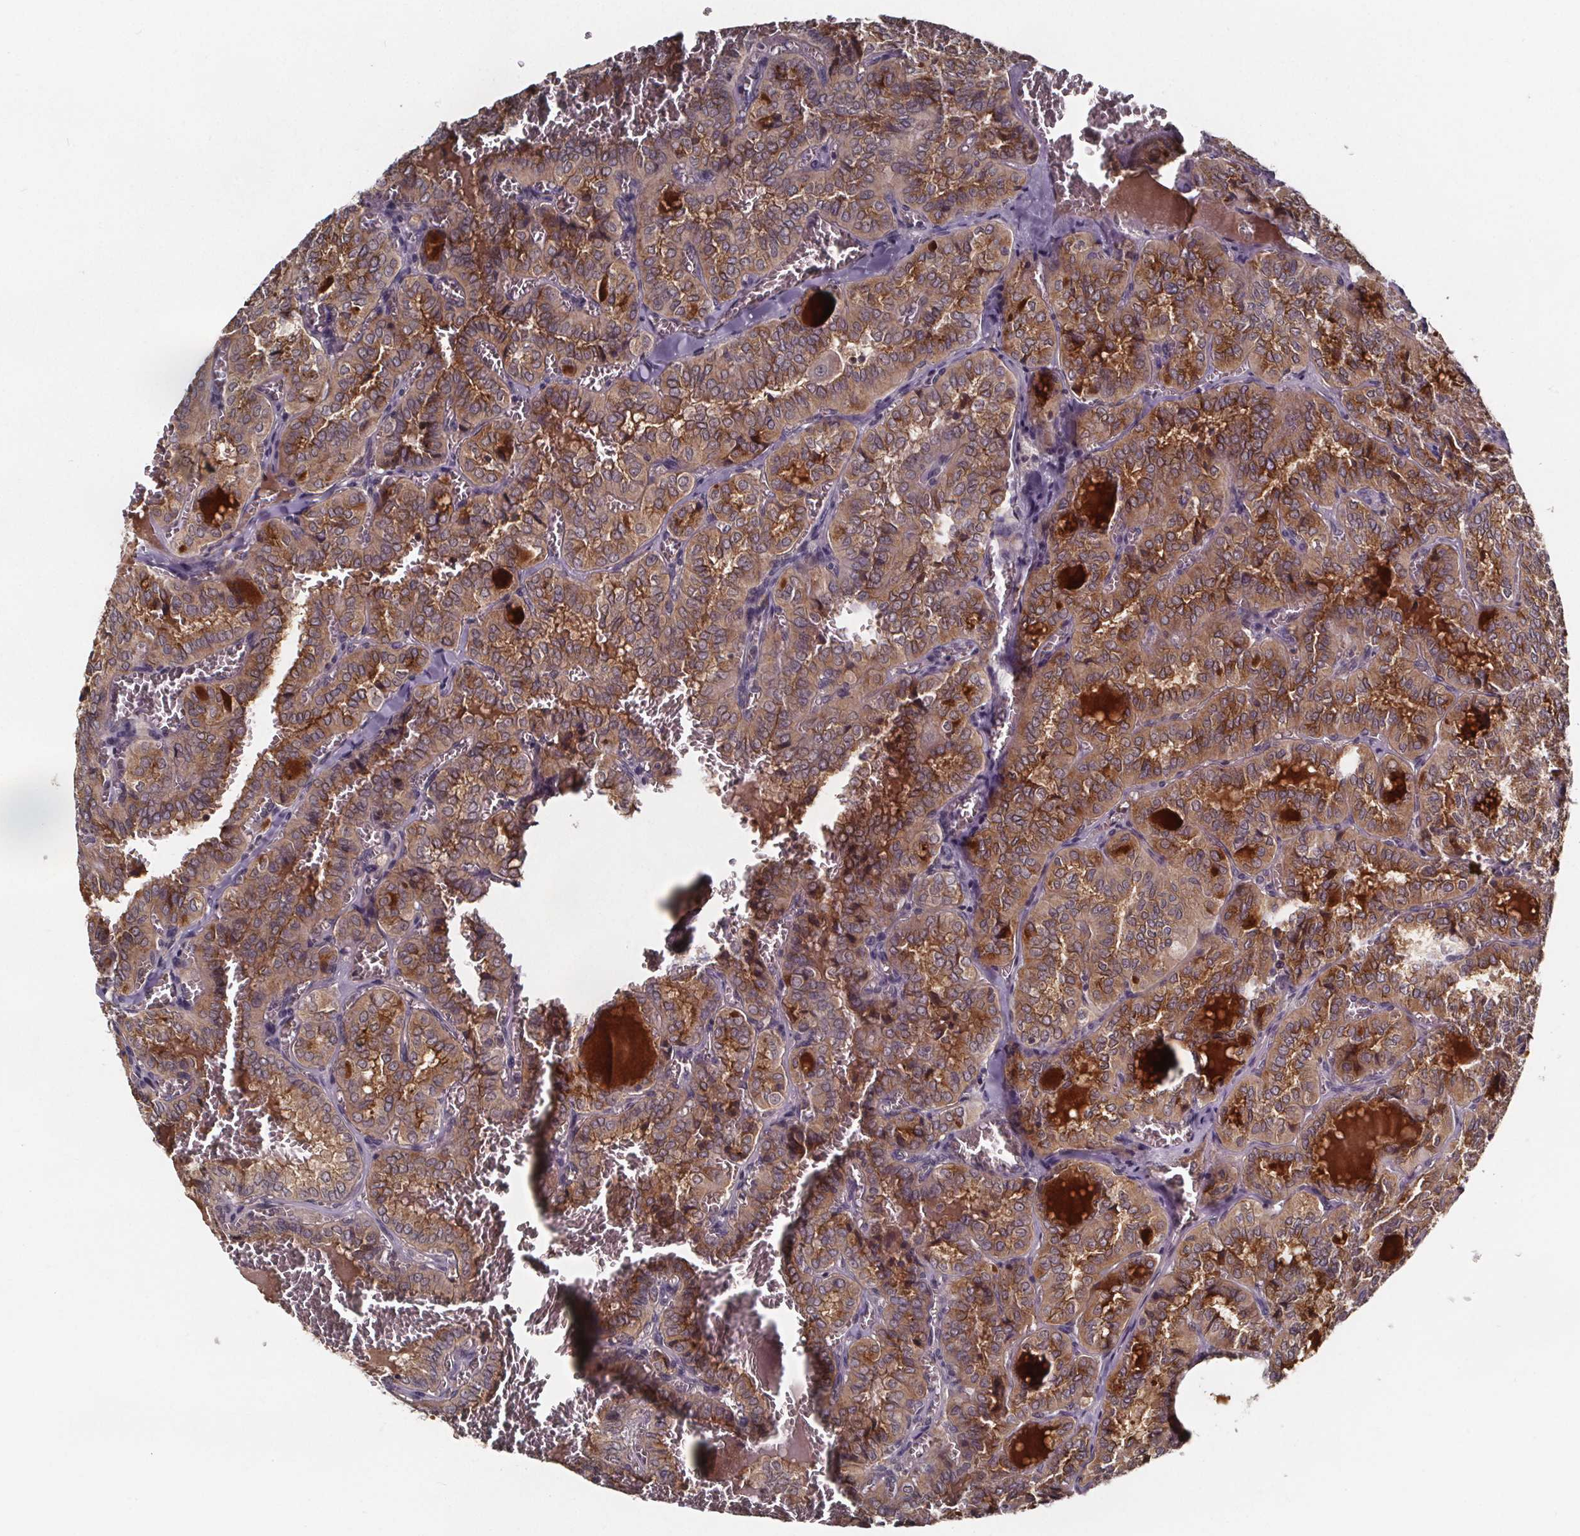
{"staining": {"intensity": "moderate", "quantity": ">75%", "location": "cytoplasmic/membranous"}, "tissue": "thyroid cancer", "cell_type": "Tumor cells", "image_type": "cancer", "snomed": [{"axis": "morphology", "description": "Papillary adenocarcinoma, NOS"}, {"axis": "topography", "description": "Thyroid gland"}], "caption": "Approximately >75% of tumor cells in thyroid cancer (papillary adenocarcinoma) reveal moderate cytoplasmic/membranous protein expression as visualized by brown immunohistochemical staining.", "gene": "SMIM1", "patient": {"sex": "female", "age": 41}}